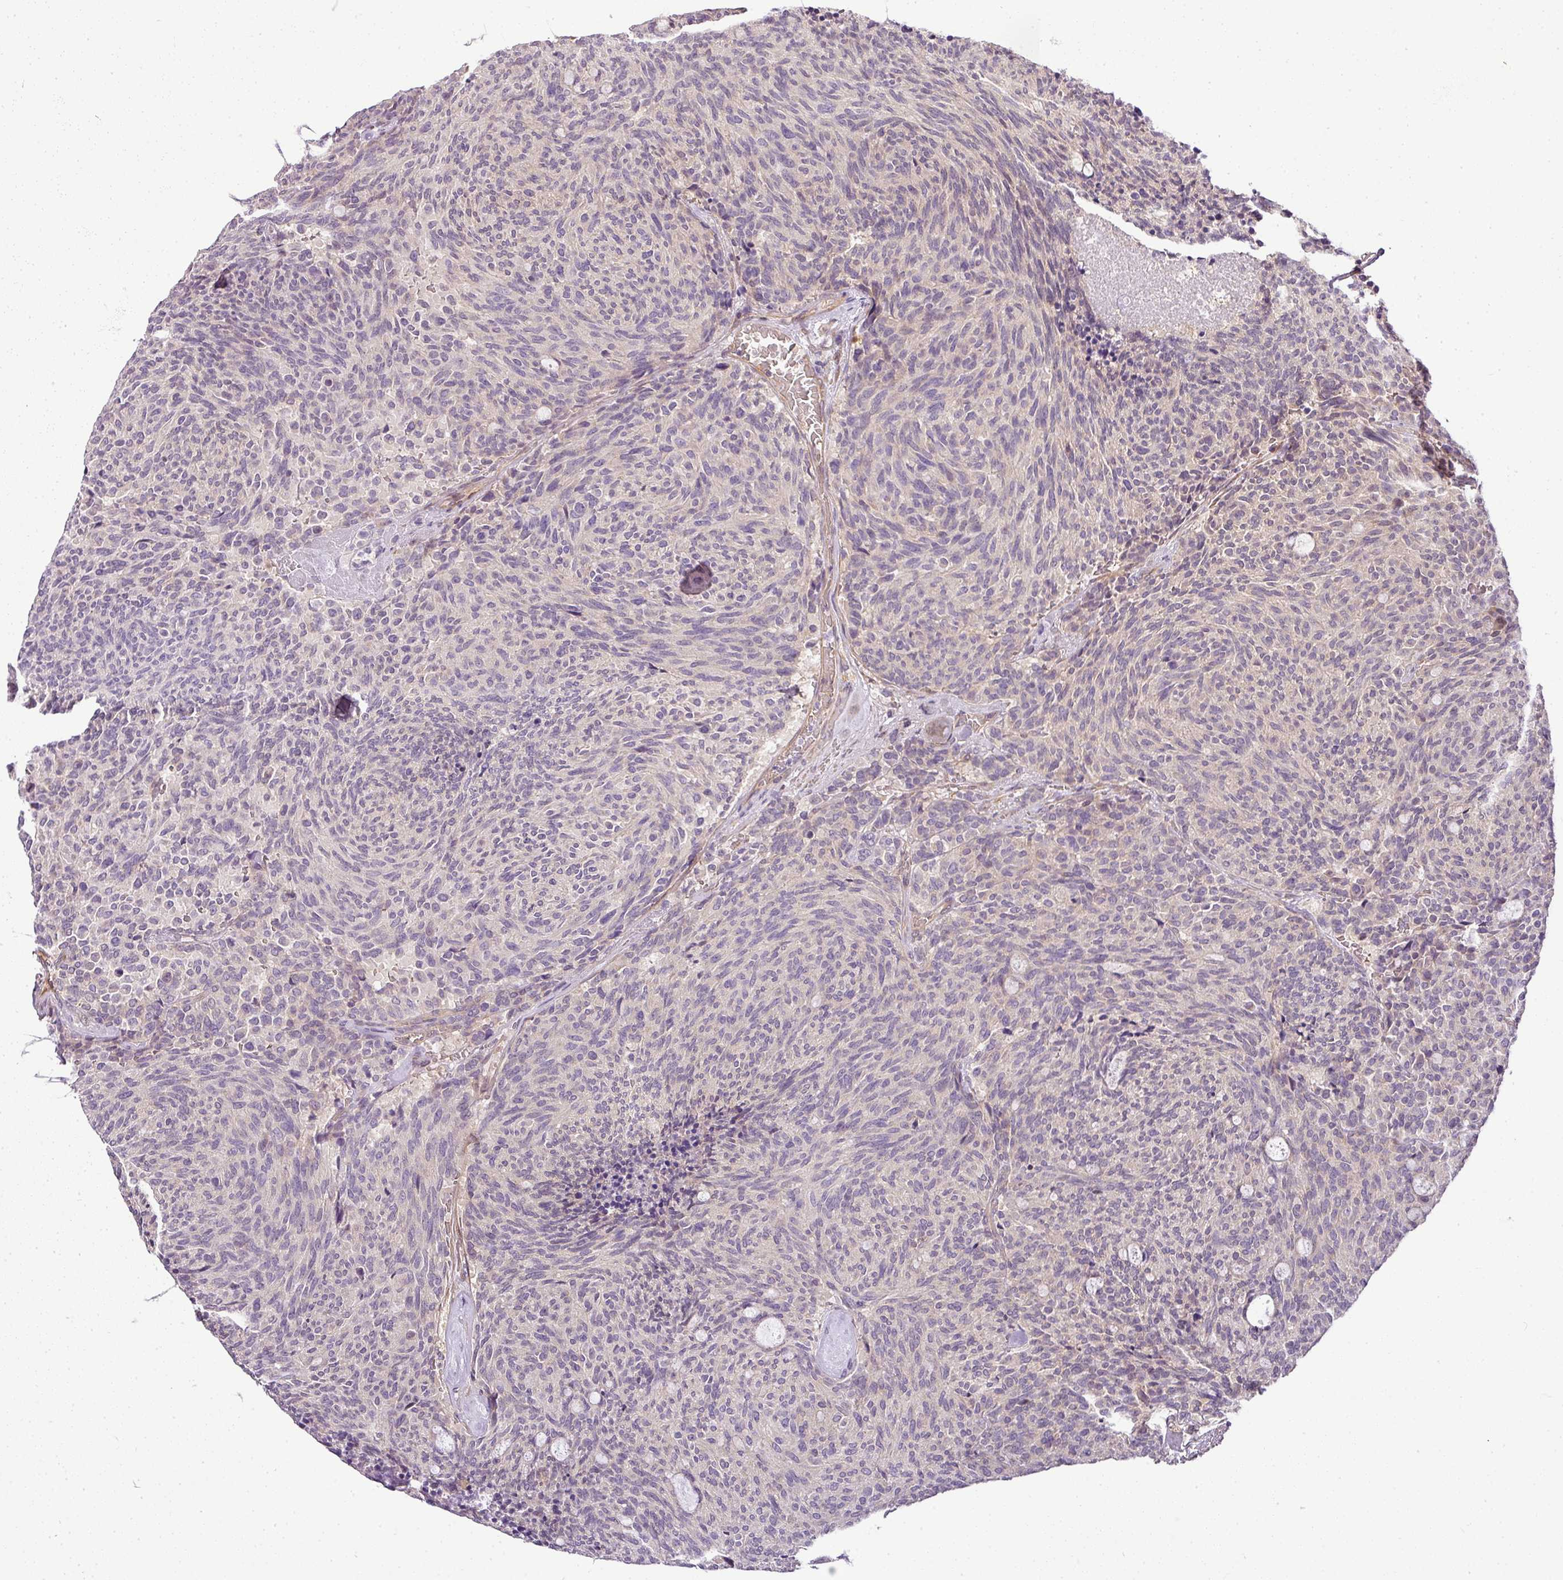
{"staining": {"intensity": "negative", "quantity": "none", "location": "none"}, "tissue": "carcinoid", "cell_type": "Tumor cells", "image_type": "cancer", "snomed": [{"axis": "morphology", "description": "Carcinoid, malignant, NOS"}, {"axis": "topography", "description": "Pancreas"}], "caption": "Carcinoid was stained to show a protein in brown. There is no significant positivity in tumor cells.", "gene": "ADH5", "patient": {"sex": "female", "age": 54}}